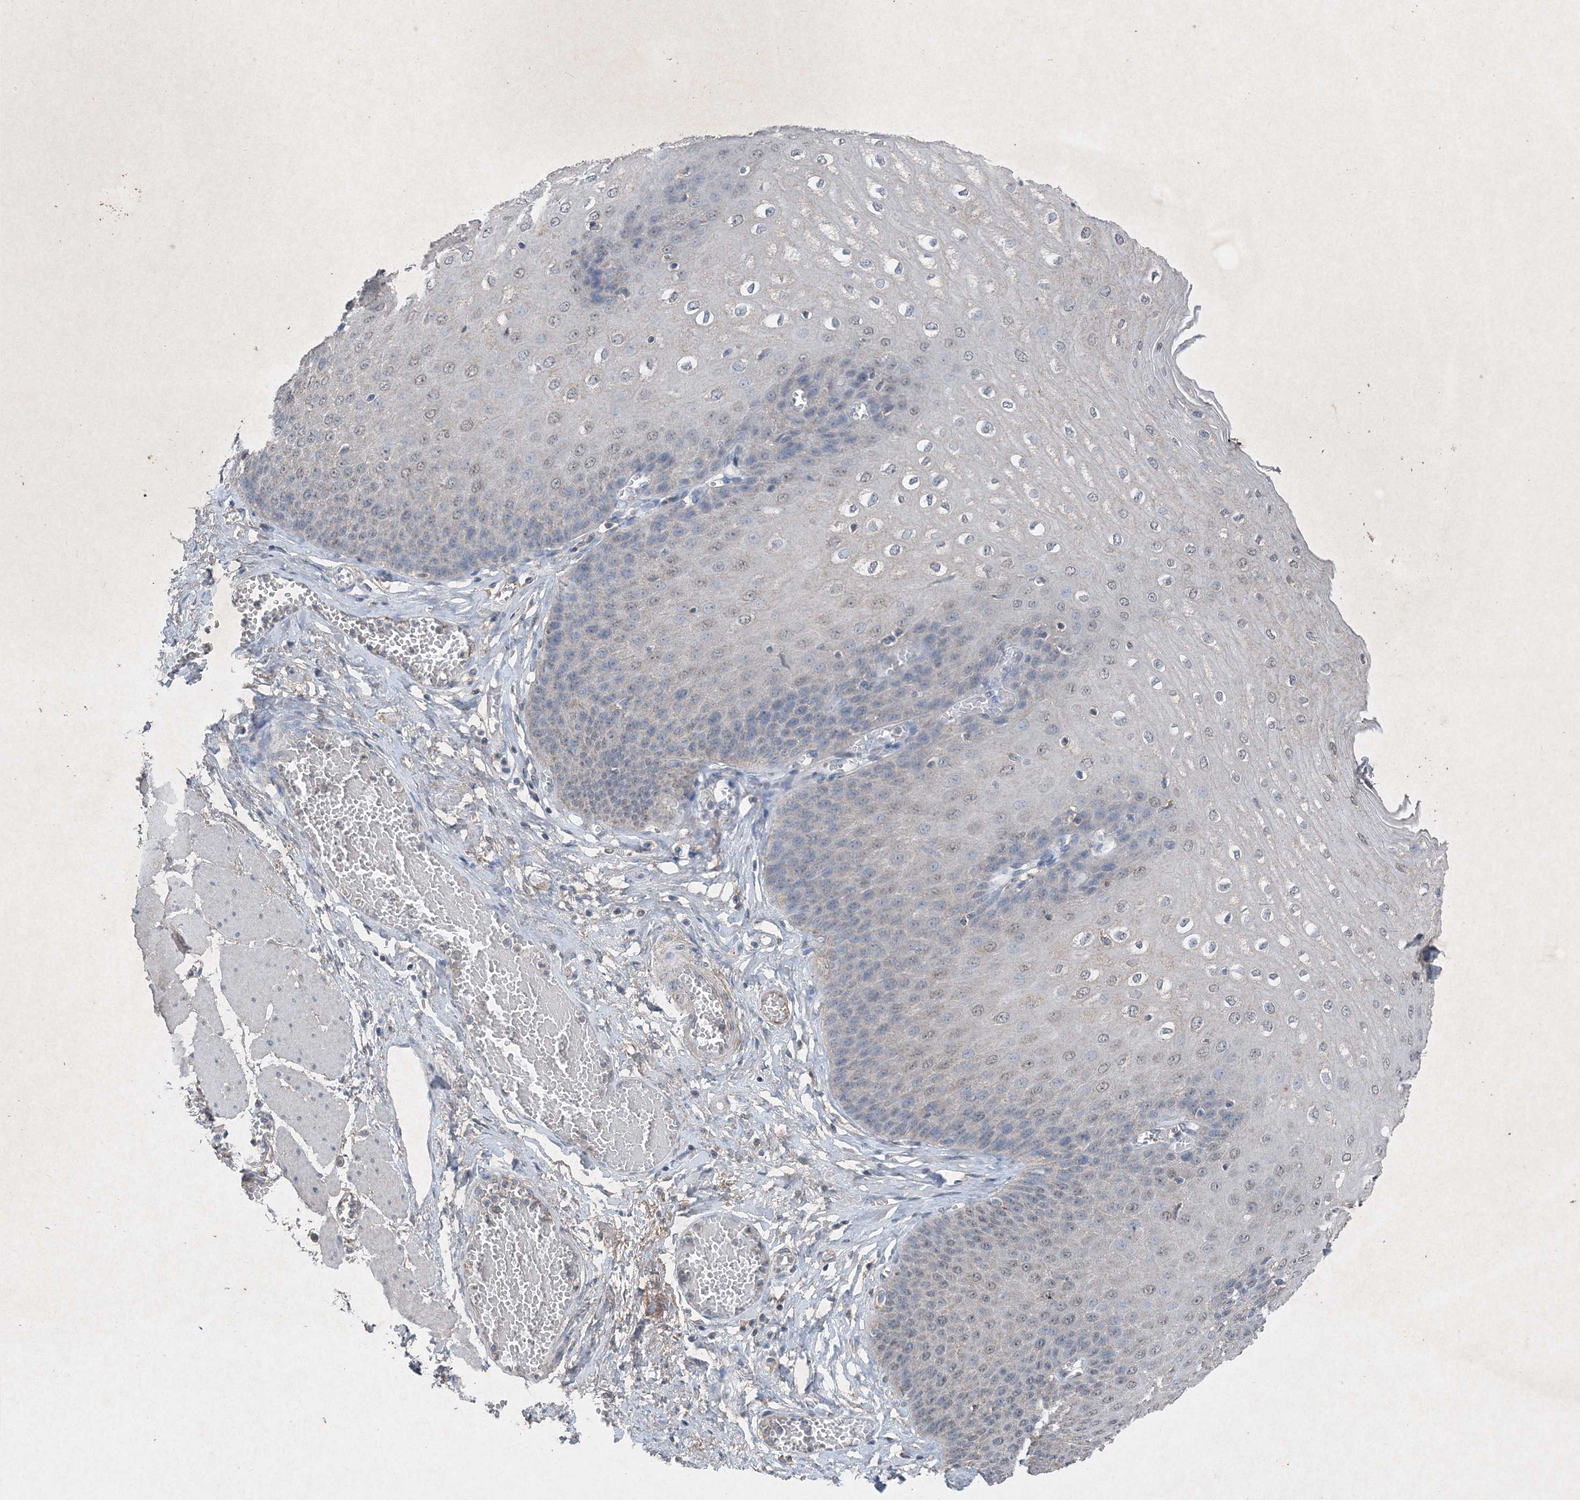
{"staining": {"intensity": "negative", "quantity": "none", "location": "none"}, "tissue": "esophagus", "cell_type": "Squamous epithelial cells", "image_type": "normal", "snomed": [{"axis": "morphology", "description": "Normal tissue, NOS"}, {"axis": "topography", "description": "Esophagus"}], "caption": "The histopathology image shows no significant staining in squamous epithelial cells of esophagus. (Brightfield microscopy of DAB (3,3'-diaminobenzidine) IHC at high magnification).", "gene": "FCN3", "patient": {"sex": "male", "age": 60}}